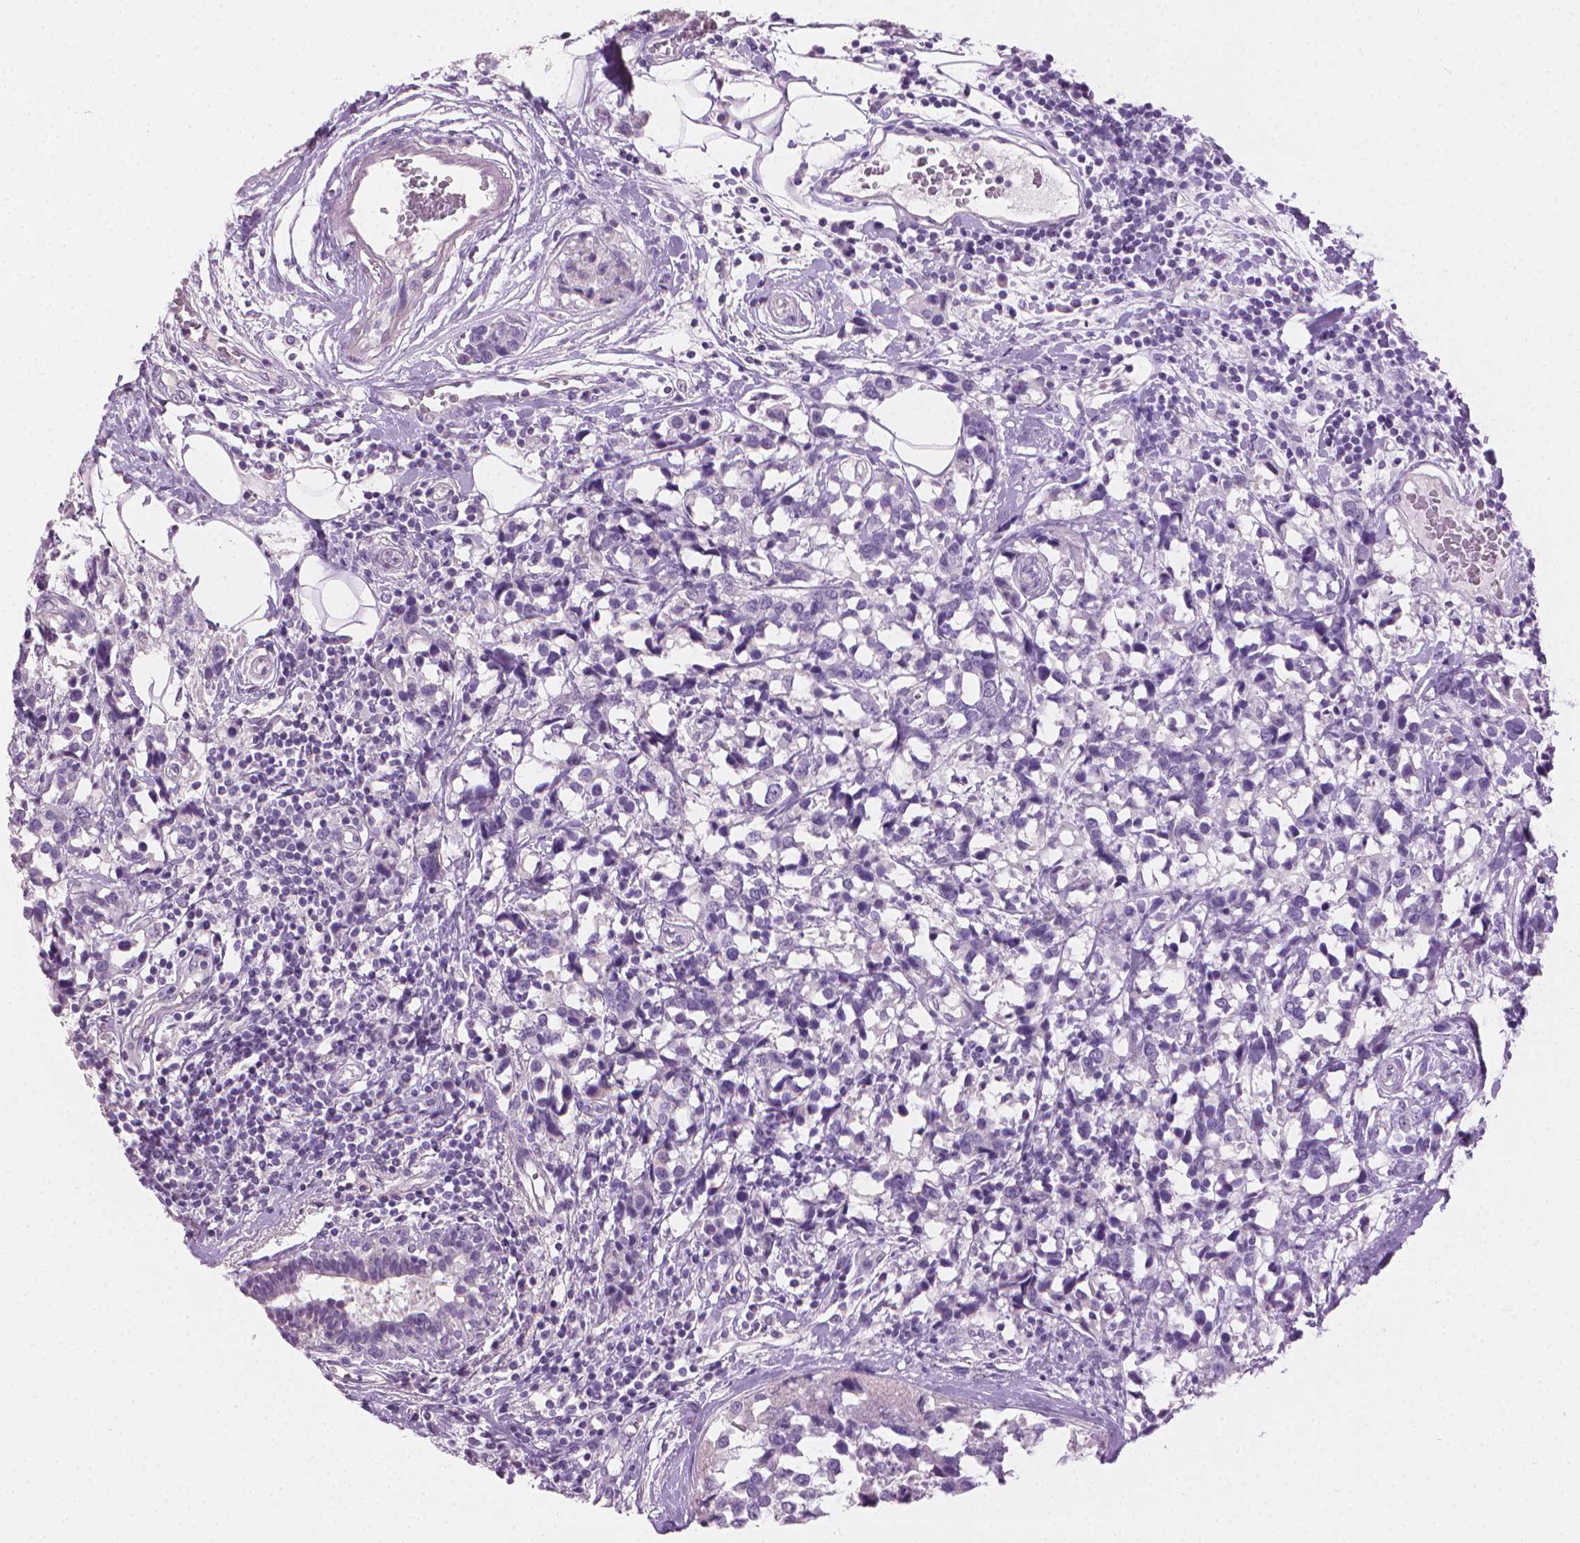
{"staining": {"intensity": "negative", "quantity": "none", "location": "none"}, "tissue": "breast cancer", "cell_type": "Tumor cells", "image_type": "cancer", "snomed": [{"axis": "morphology", "description": "Lobular carcinoma"}, {"axis": "topography", "description": "Breast"}], "caption": "DAB (3,3'-diaminobenzidine) immunohistochemical staining of human breast cancer (lobular carcinoma) demonstrates no significant expression in tumor cells.", "gene": "MLANA", "patient": {"sex": "female", "age": 59}}